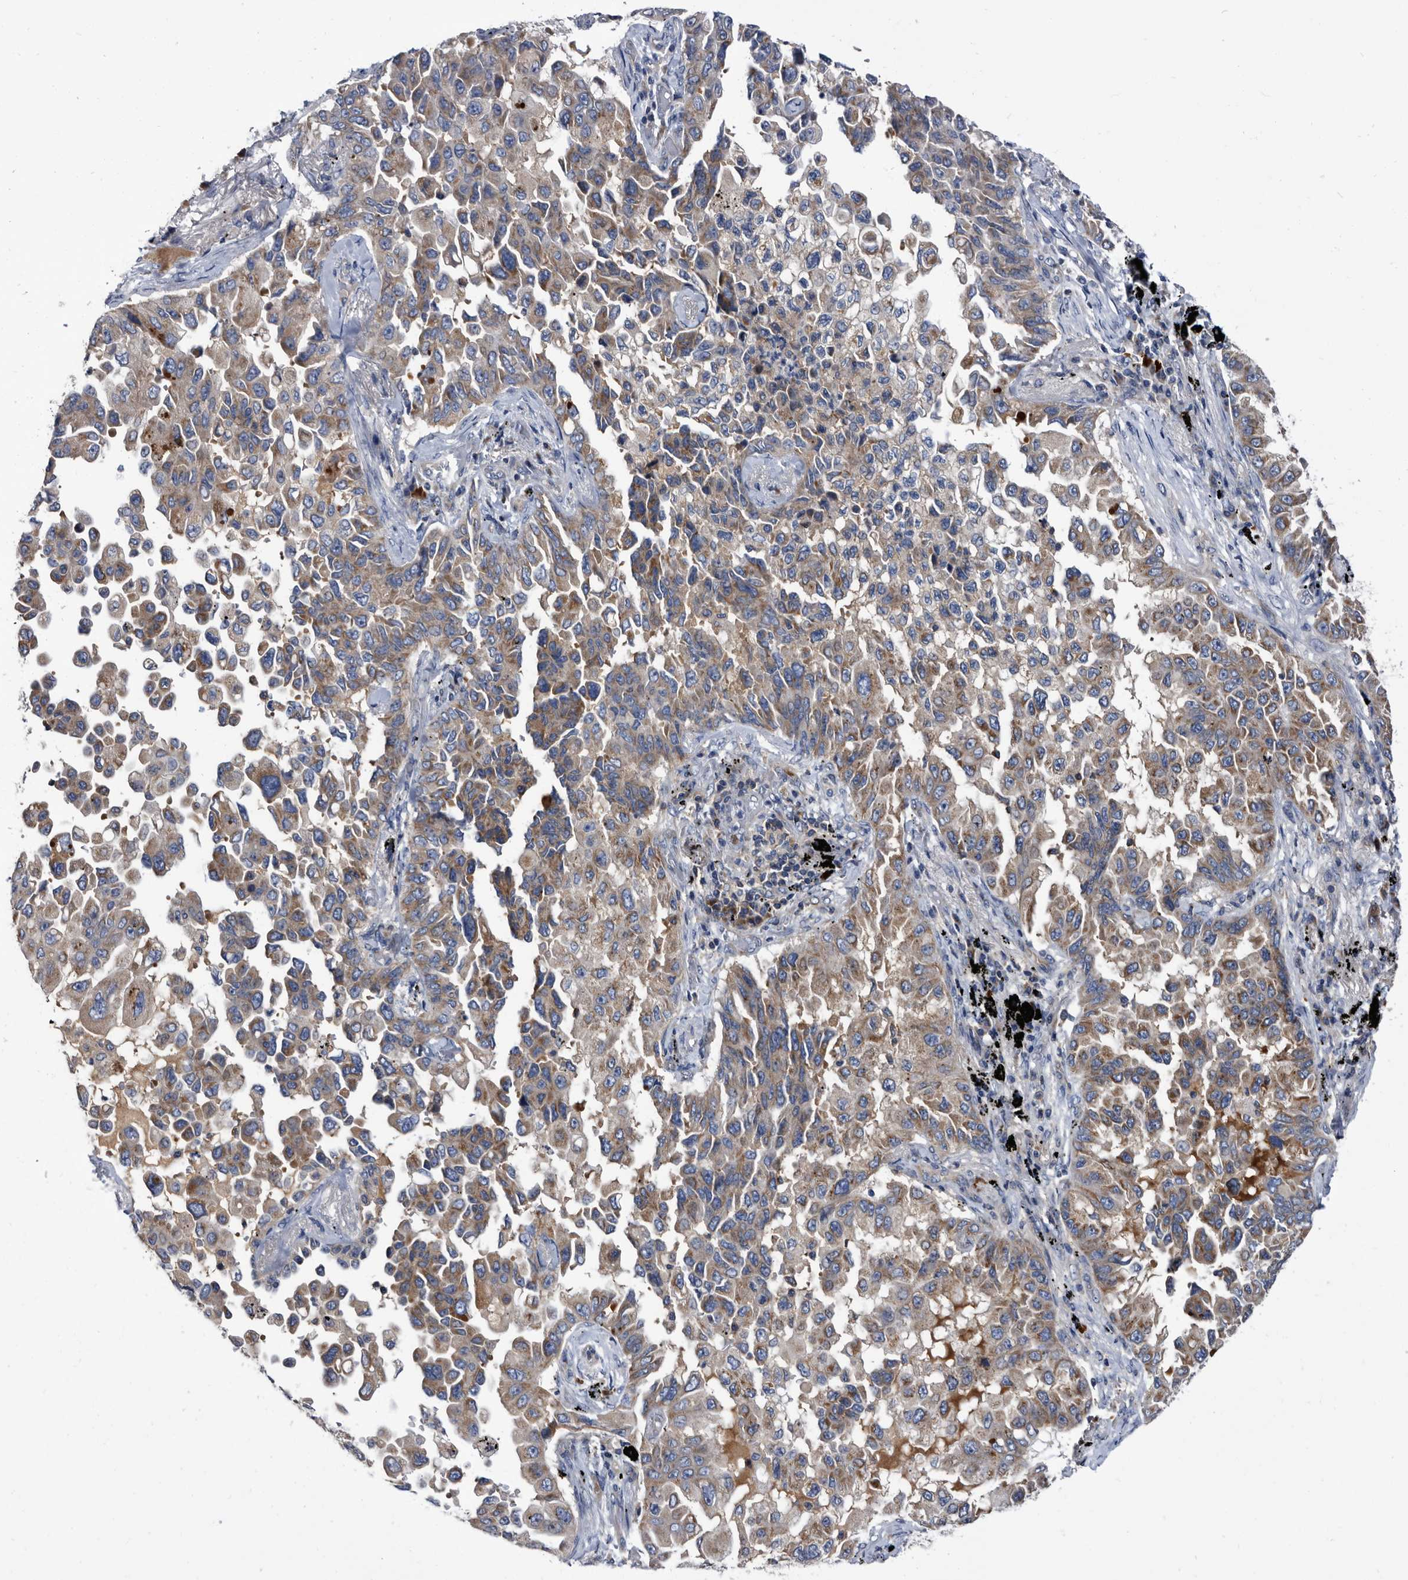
{"staining": {"intensity": "moderate", "quantity": ">75%", "location": "cytoplasmic/membranous"}, "tissue": "lung cancer", "cell_type": "Tumor cells", "image_type": "cancer", "snomed": [{"axis": "morphology", "description": "Adenocarcinoma, NOS"}, {"axis": "topography", "description": "Lung"}], "caption": "A photomicrograph of human lung cancer stained for a protein shows moderate cytoplasmic/membranous brown staining in tumor cells. Ihc stains the protein of interest in brown and the nuclei are stained blue.", "gene": "DTNBP1", "patient": {"sex": "female", "age": 67}}